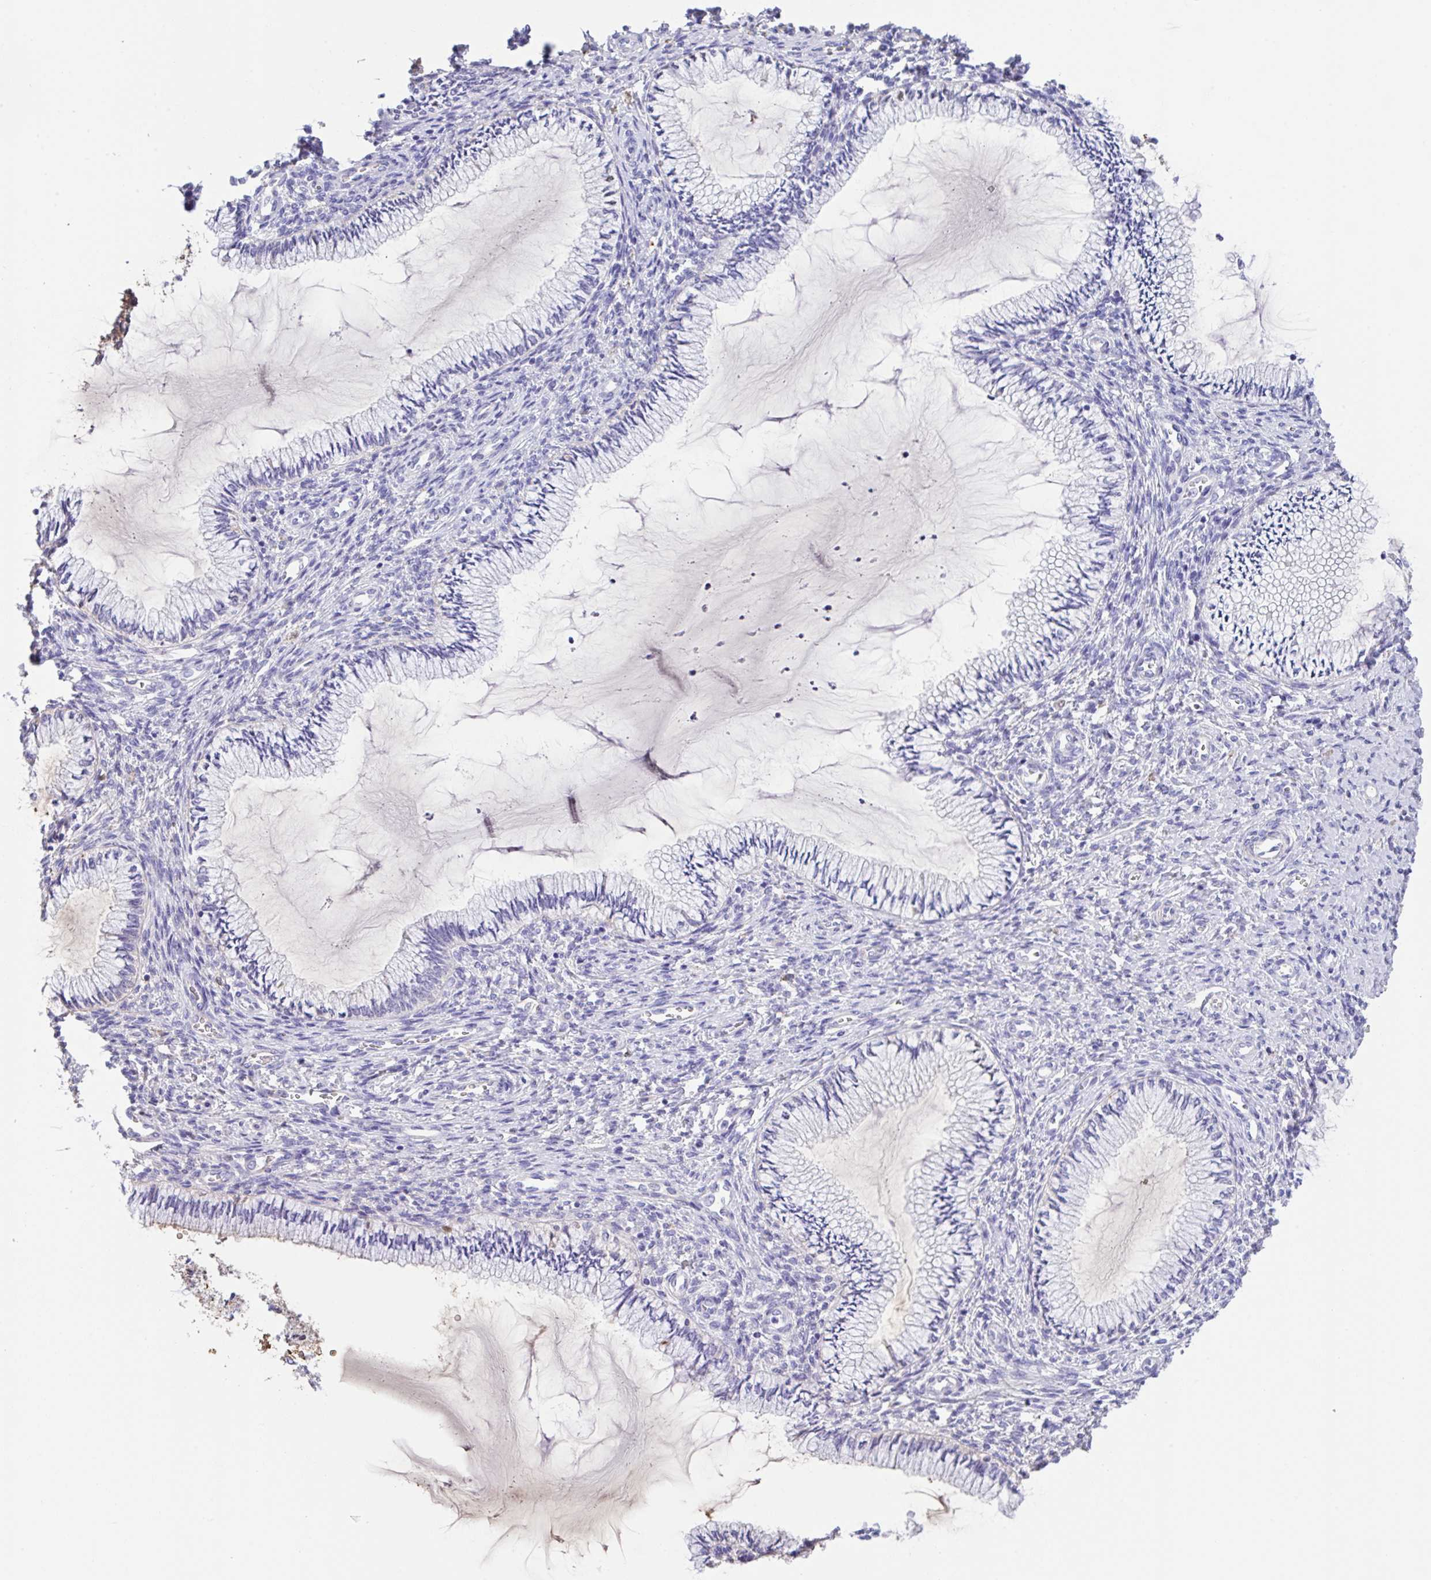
{"staining": {"intensity": "weak", "quantity": "<25%", "location": "cytoplasmic/membranous"}, "tissue": "cervix", "cell_type": "Glandular cells", "image_type": "normal", "snomed": [{"axis": "morphology", "description": "Normal tissue, NOS"}, {"axis": "topography", "description": "Cervix"}], "caption": "DAB immunohistochemical staining of unremarkable cervix displays no significant expression in glandular cells. (DAB immunohistochemistry visualized using brightfield microscopy, high magnification).", "gene": "HOXC12", "patient": {"sex": "female", "age": 24}}